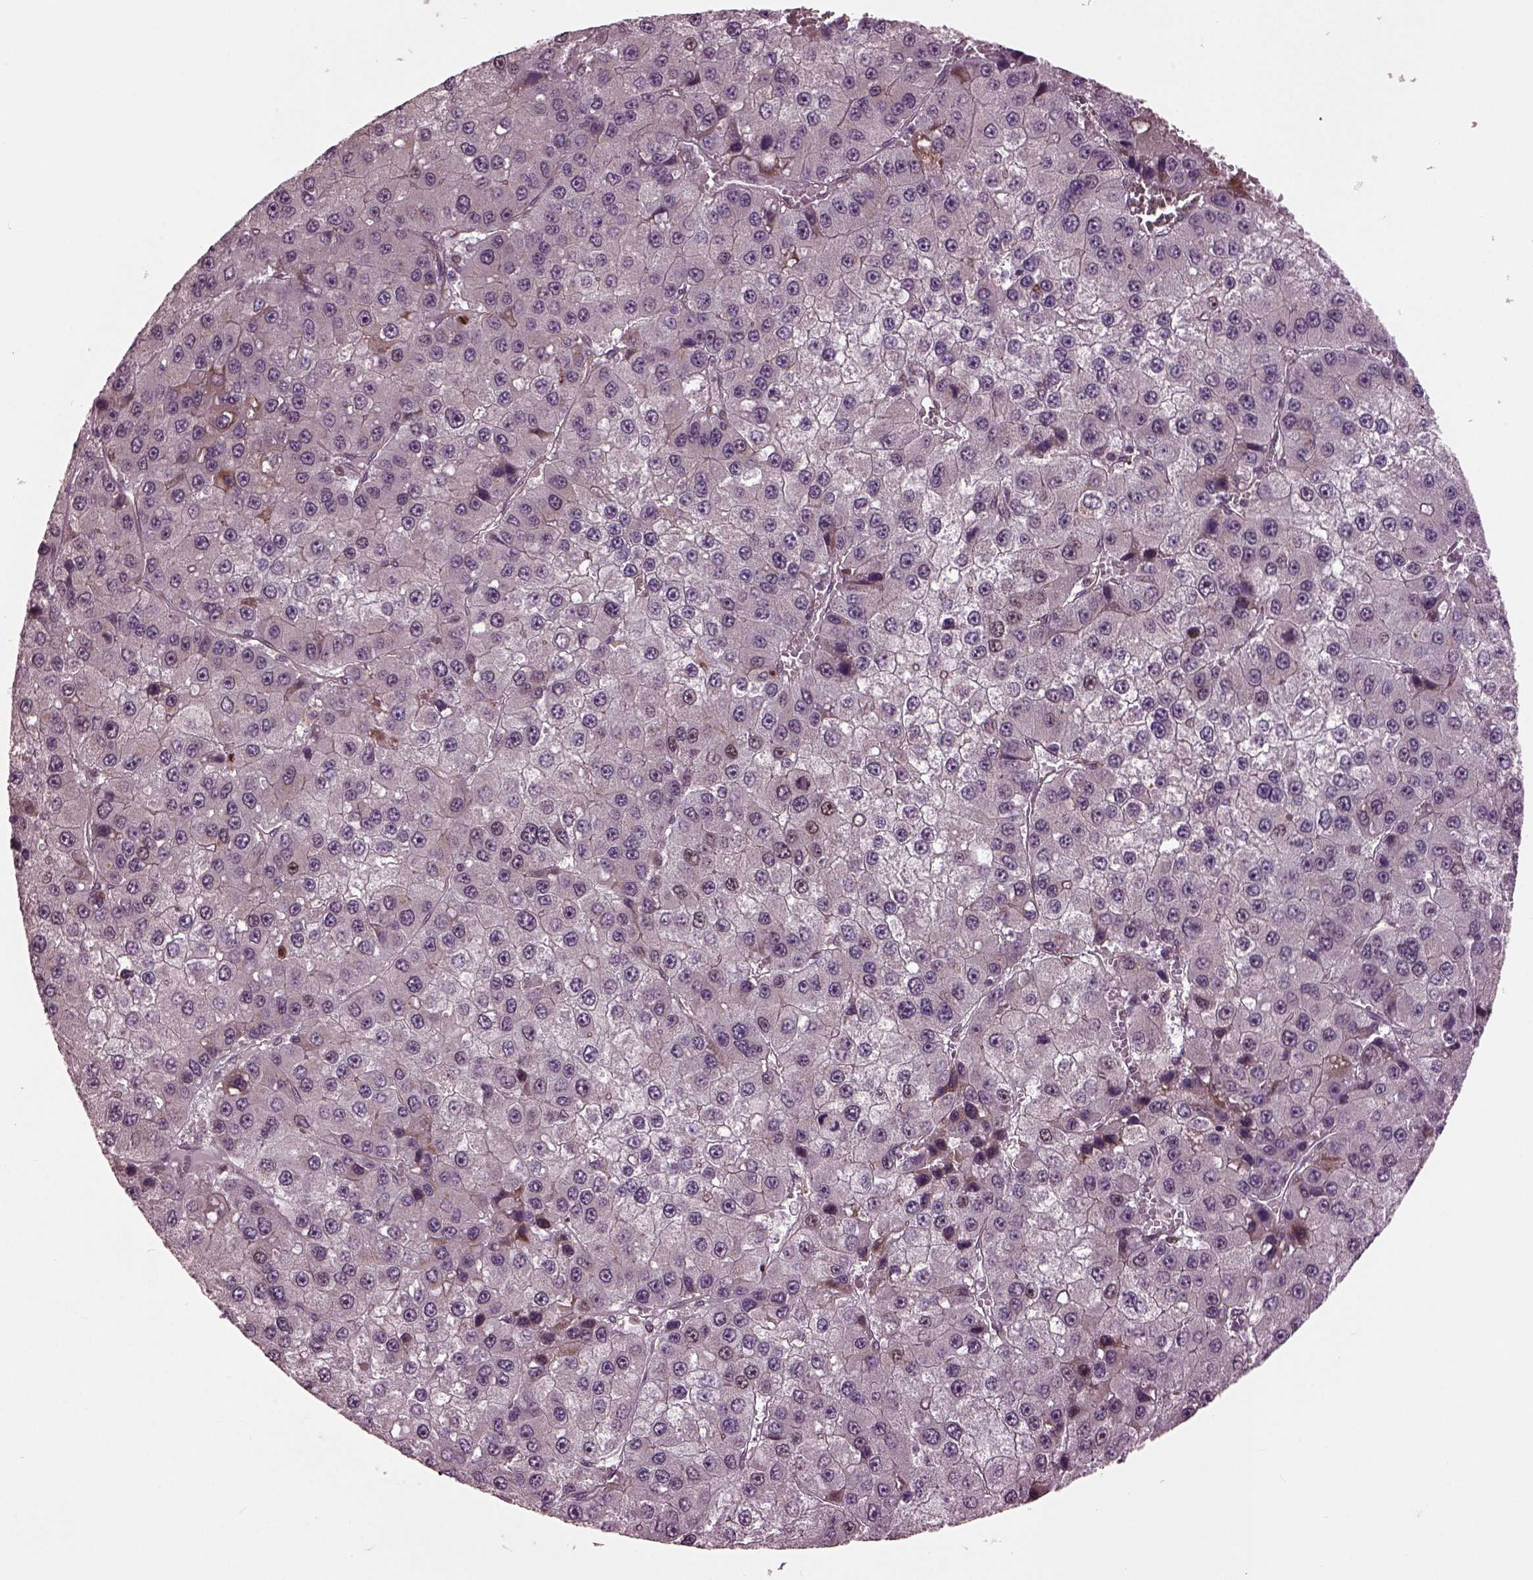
{"staining": {"intensity": "negative", "quantity": "none", "location": "none"}, "tissue": "liver cancer", "cell_type": "Tumor cells", "image_type": "cancer", "snomed": [{"axis": "morphology", "description": "Carcinoma, Hepatocellular, NOS"}, {"axis": "topography", "description": "Liver"}], "caption": "An immunohistochemistry (IHC) image of liver hepatocellular carcinoma is shown. There is no staining in tumor cells of liver hepatocellular carcinoma. (DAB (3,3'-diaminobenzidine) immunohistochemistry (IHC) with hematoxylin counter stain).", "gene": "RUFY3", "patient": {"sex": "female", "age": 73}}